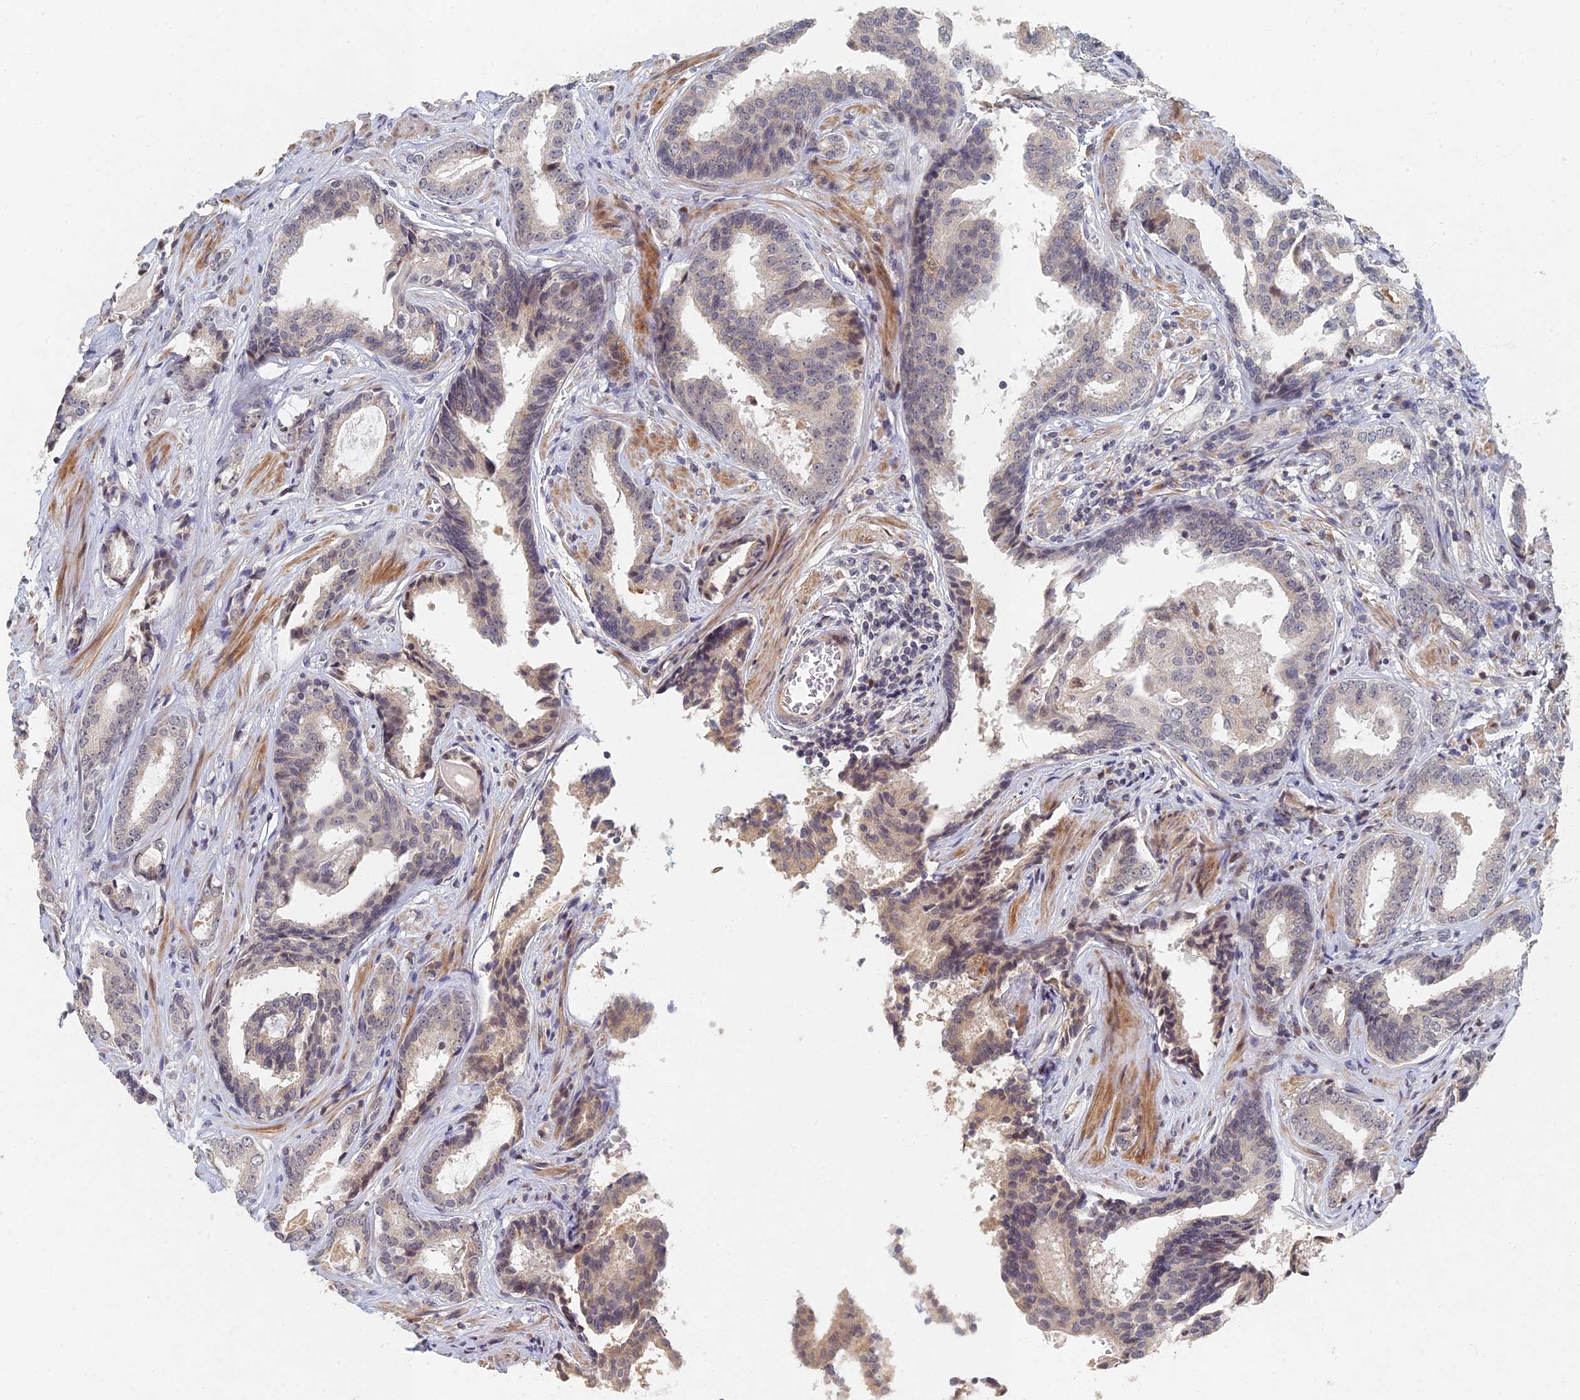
{"staining": {"intensity": "weak", "quantity": "<25%", "location": "cytoplasmic/membranous"}, "tissue": "prostate cancer", "cell_type": "Tumor cells", "image_type": "cancer", "snomed": [{"axis": "morphology", "description": "Adenocarcinoma, High grade"}, {"axis": "topography", "description": "Prostate"}], "caption": "Immunohistochemistry histopathology image of human high-grade adenocarcinoma (prostate) stained for a protein (brown), which shows no expression in tumor cells. (Stains: DAB immunohistochemistry (IHC) with hematoxylin counter stain, Microscopy: brightfield microscopy at high magnification).", "gene": "GNA15", "patient": {"sex": "male", "age": 63}}